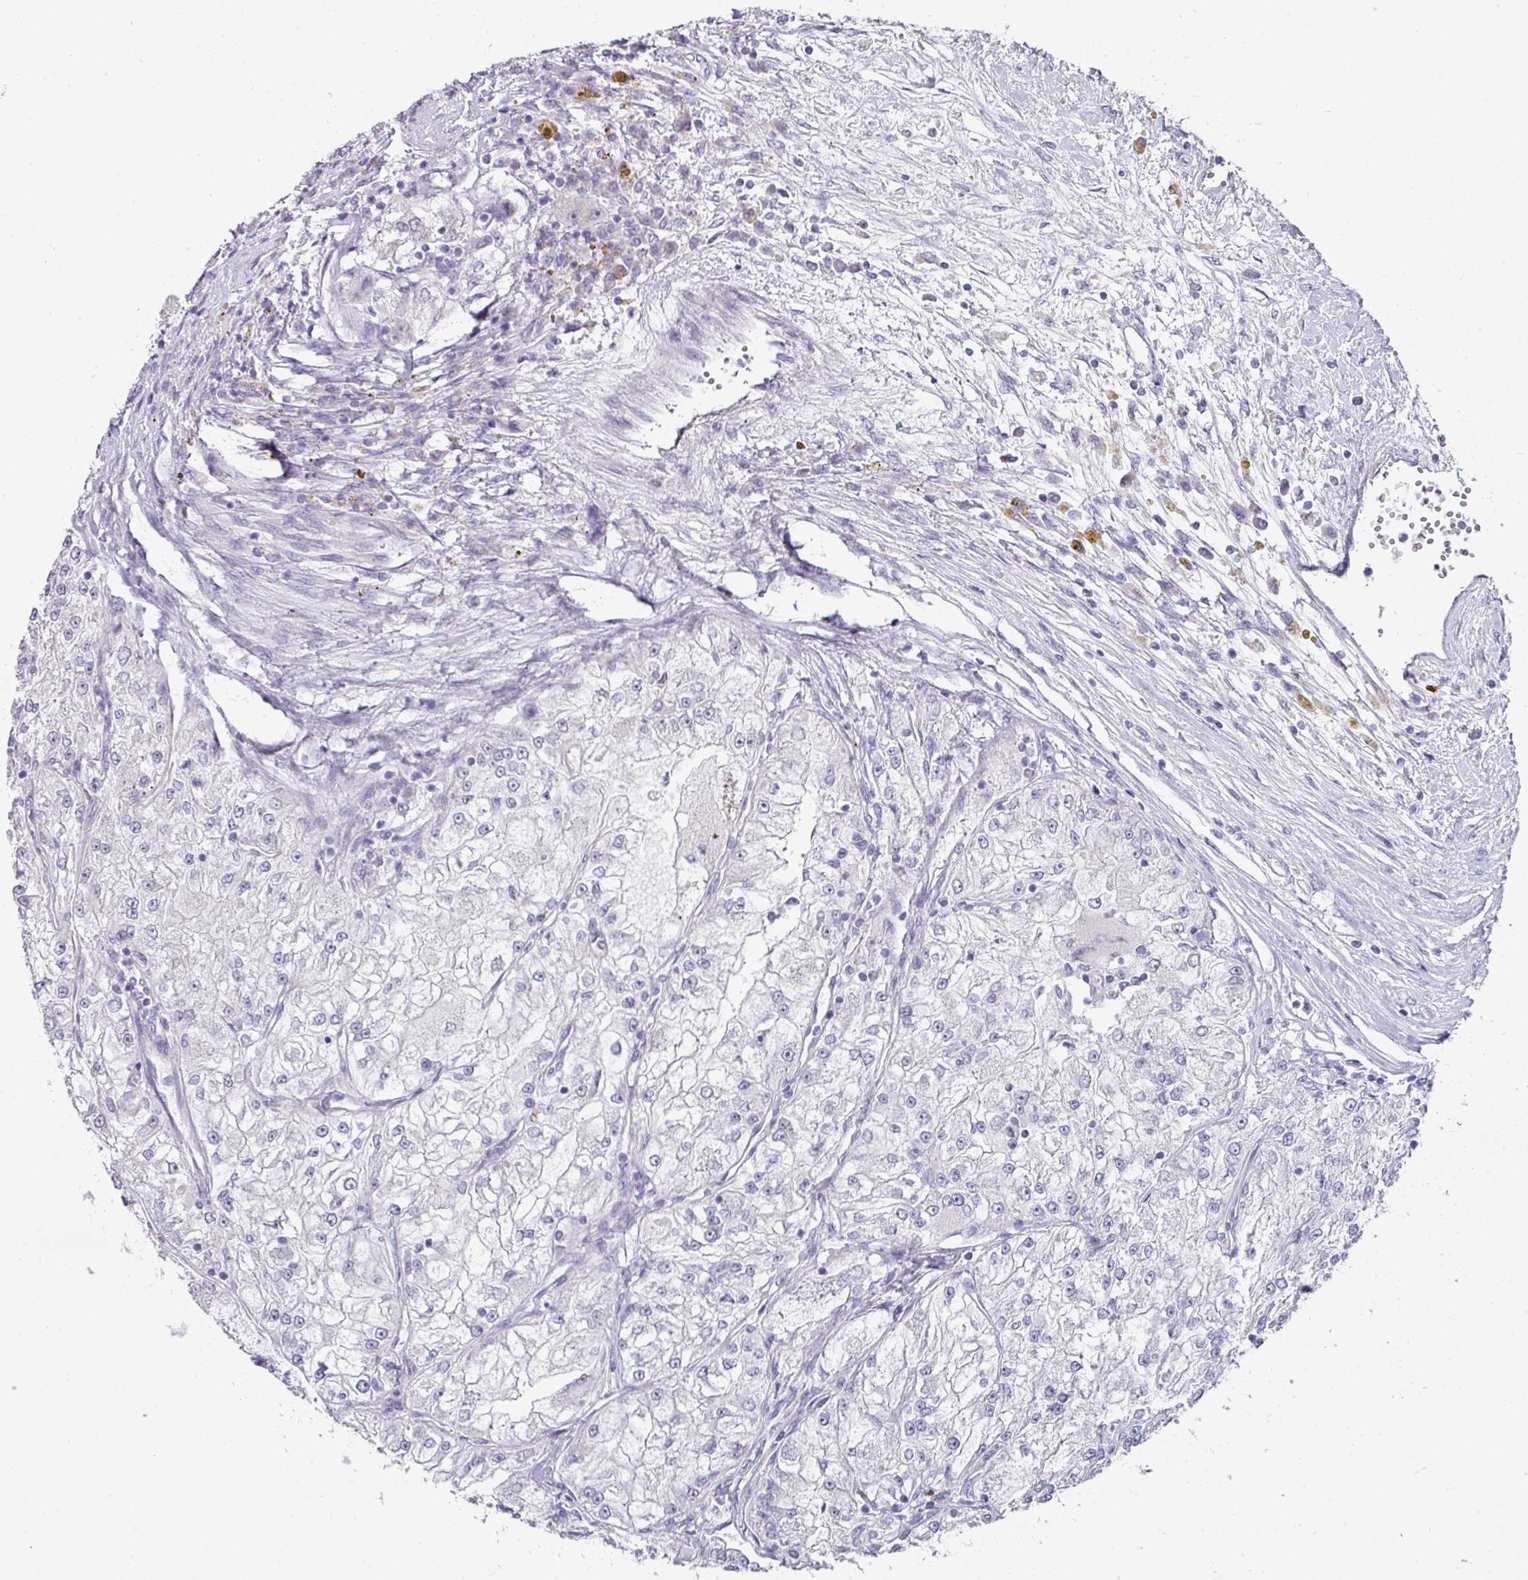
{"staining": {"intensity": "negative", "quantity": "none", "location": "none"}, "tissue": "renal cancer", "cell_type": "Tumor cells", "image_type": "cancer", "snomed": [{"axis": "morphology", "description": "Adenocarcinoma, NOS"}, {"axis": "topography", "description": "Kidney"}], "caption": "Histopathology image shows no protein positivity in tumor cells of renal adenocarcinoma tissue. (IHC, brightfield microscopy, high magnification).", "gene": "DEFB115", "patient": {"sex": "female", "age": 72}}